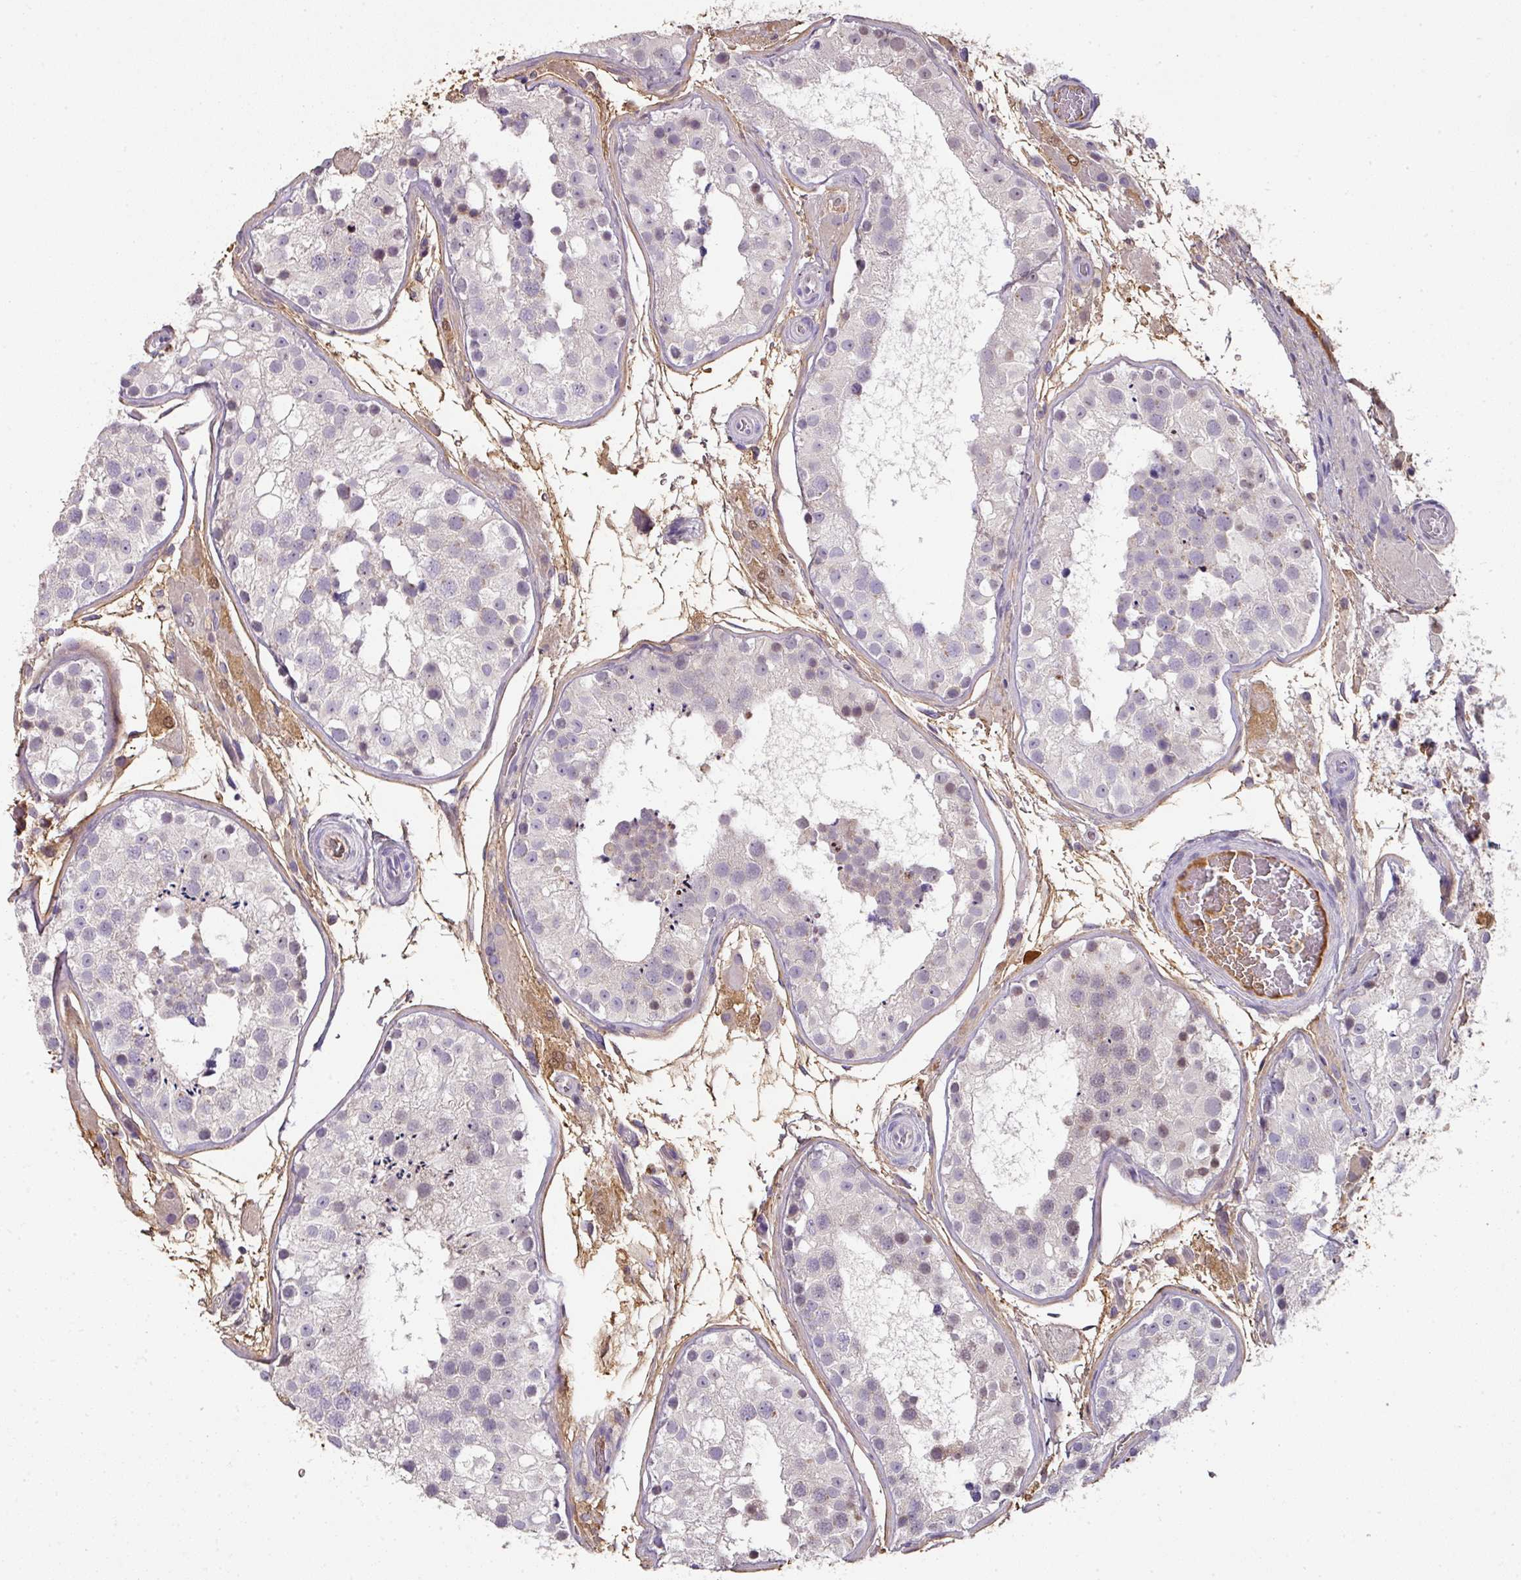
{"staining": {"intensity": "weak", "quantity": "<25%", "location": "cytoplasmic/membranous"}, "tissue": "testis", "cell_type": "Cells in seminiferous ducts", "image_type": "normal", "snomed": [{"axis": "morphology", "description": "Normal tissue, NOS"}, {"axis": "topography", "description": "Testis"}], "caption": "Cells in seminiferous ducts show no significant protein staining in normal testis. (DAB (3,3'-diaminobenzidine) immunohistochemistry (IHC), high magnification).", "gene": "CCZ1B", "patient": {"sex": "male", "age": 26}}